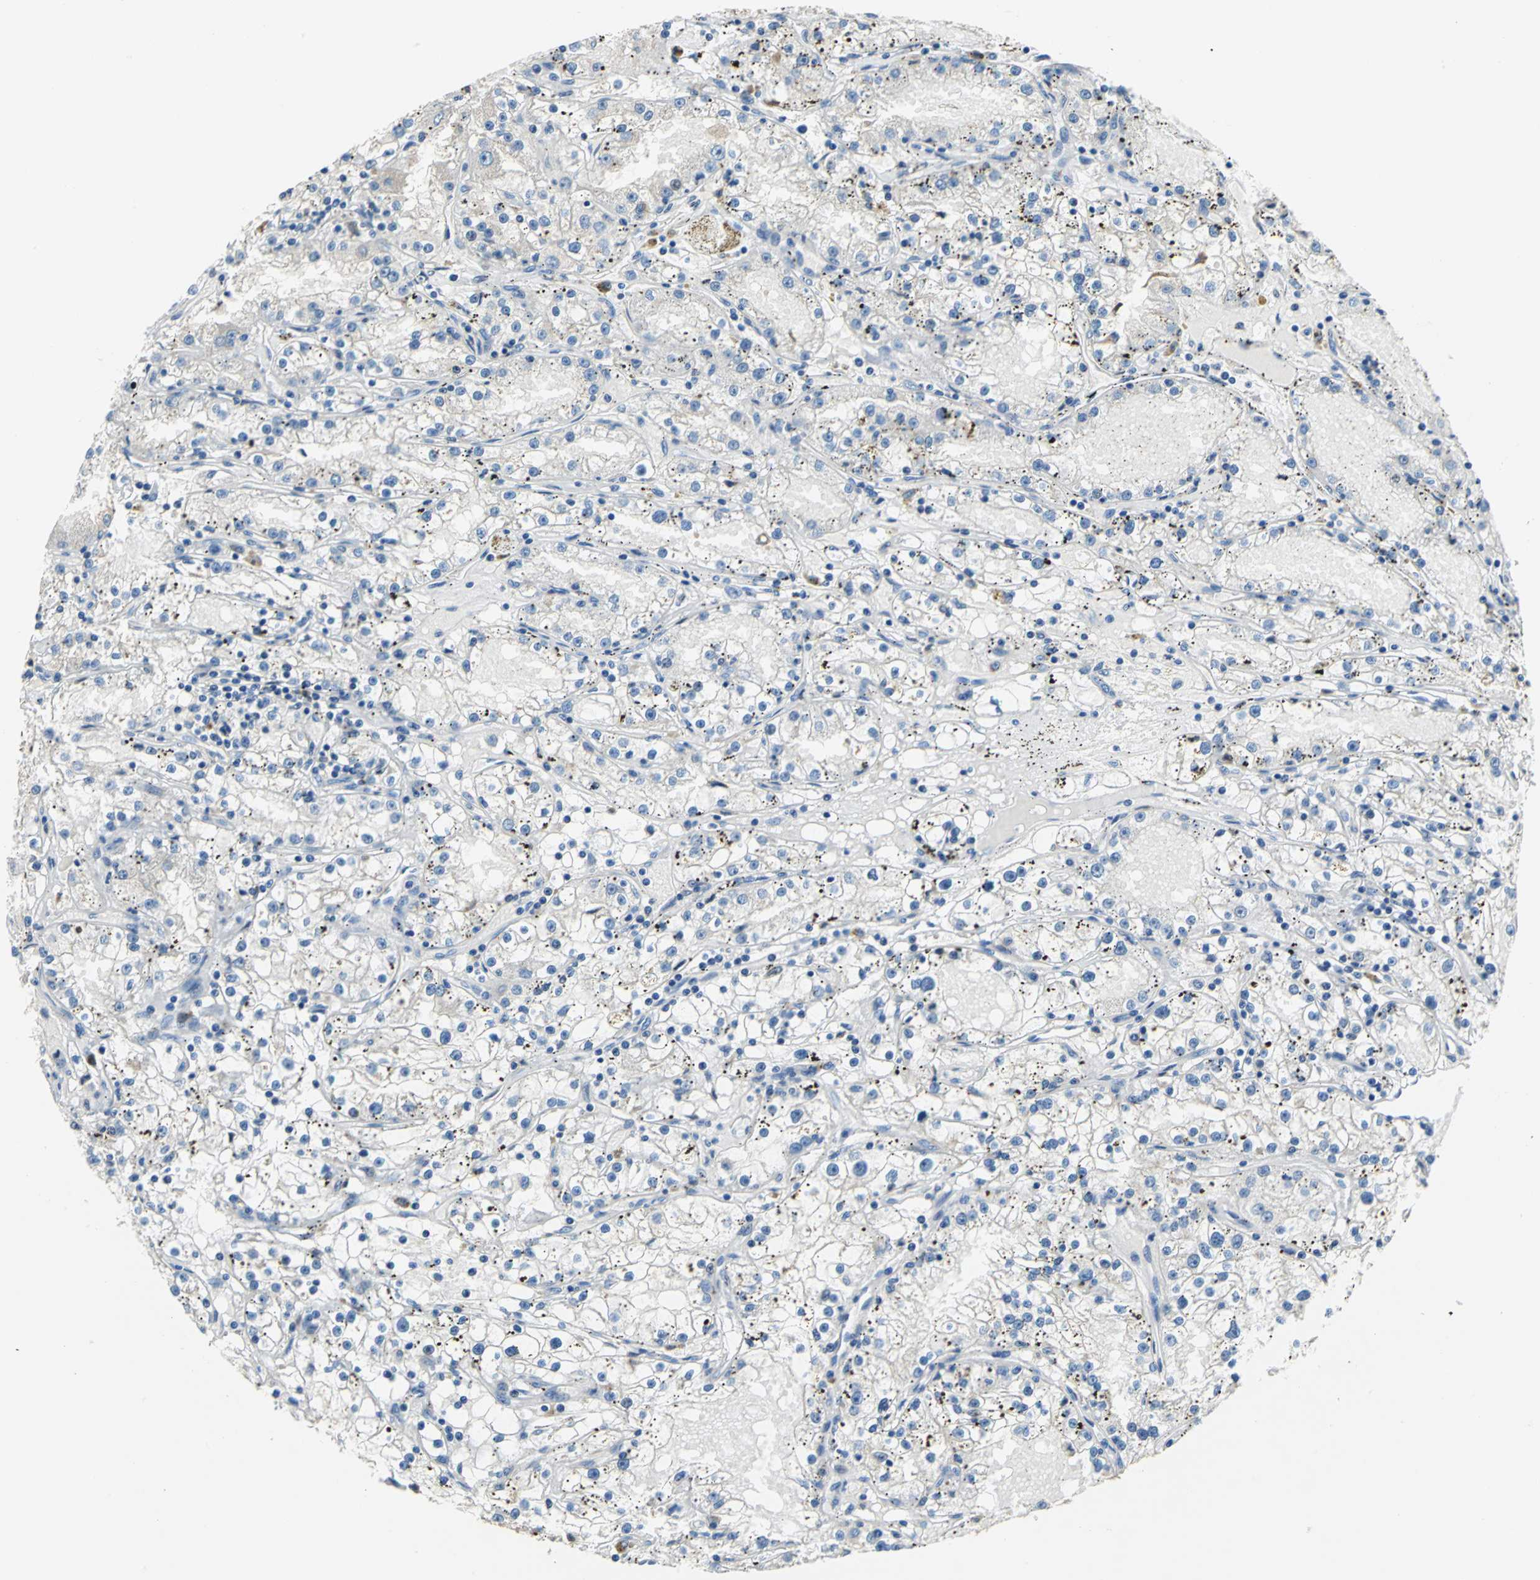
{"staining": {"intensity": "weak", "quantity": ">75%", "location": "cytoplasmic/membranous"}, "tissue": "renal cancer", "cell_type": "Tumor cells", "image_type": "cancer", "snomed": [{"axis": "morphology", "description": "Adenocarcinoma, NOS"}, {"axis": "topography", "description": "Kidney"}], "caption": "Protein staining reveals weak cytoplasmic/membranous expression in about >75% of tumor cells in renal adenocarcinoma.", "gene": "RASD2", "patient": {"sex": "male", "age": 56}}